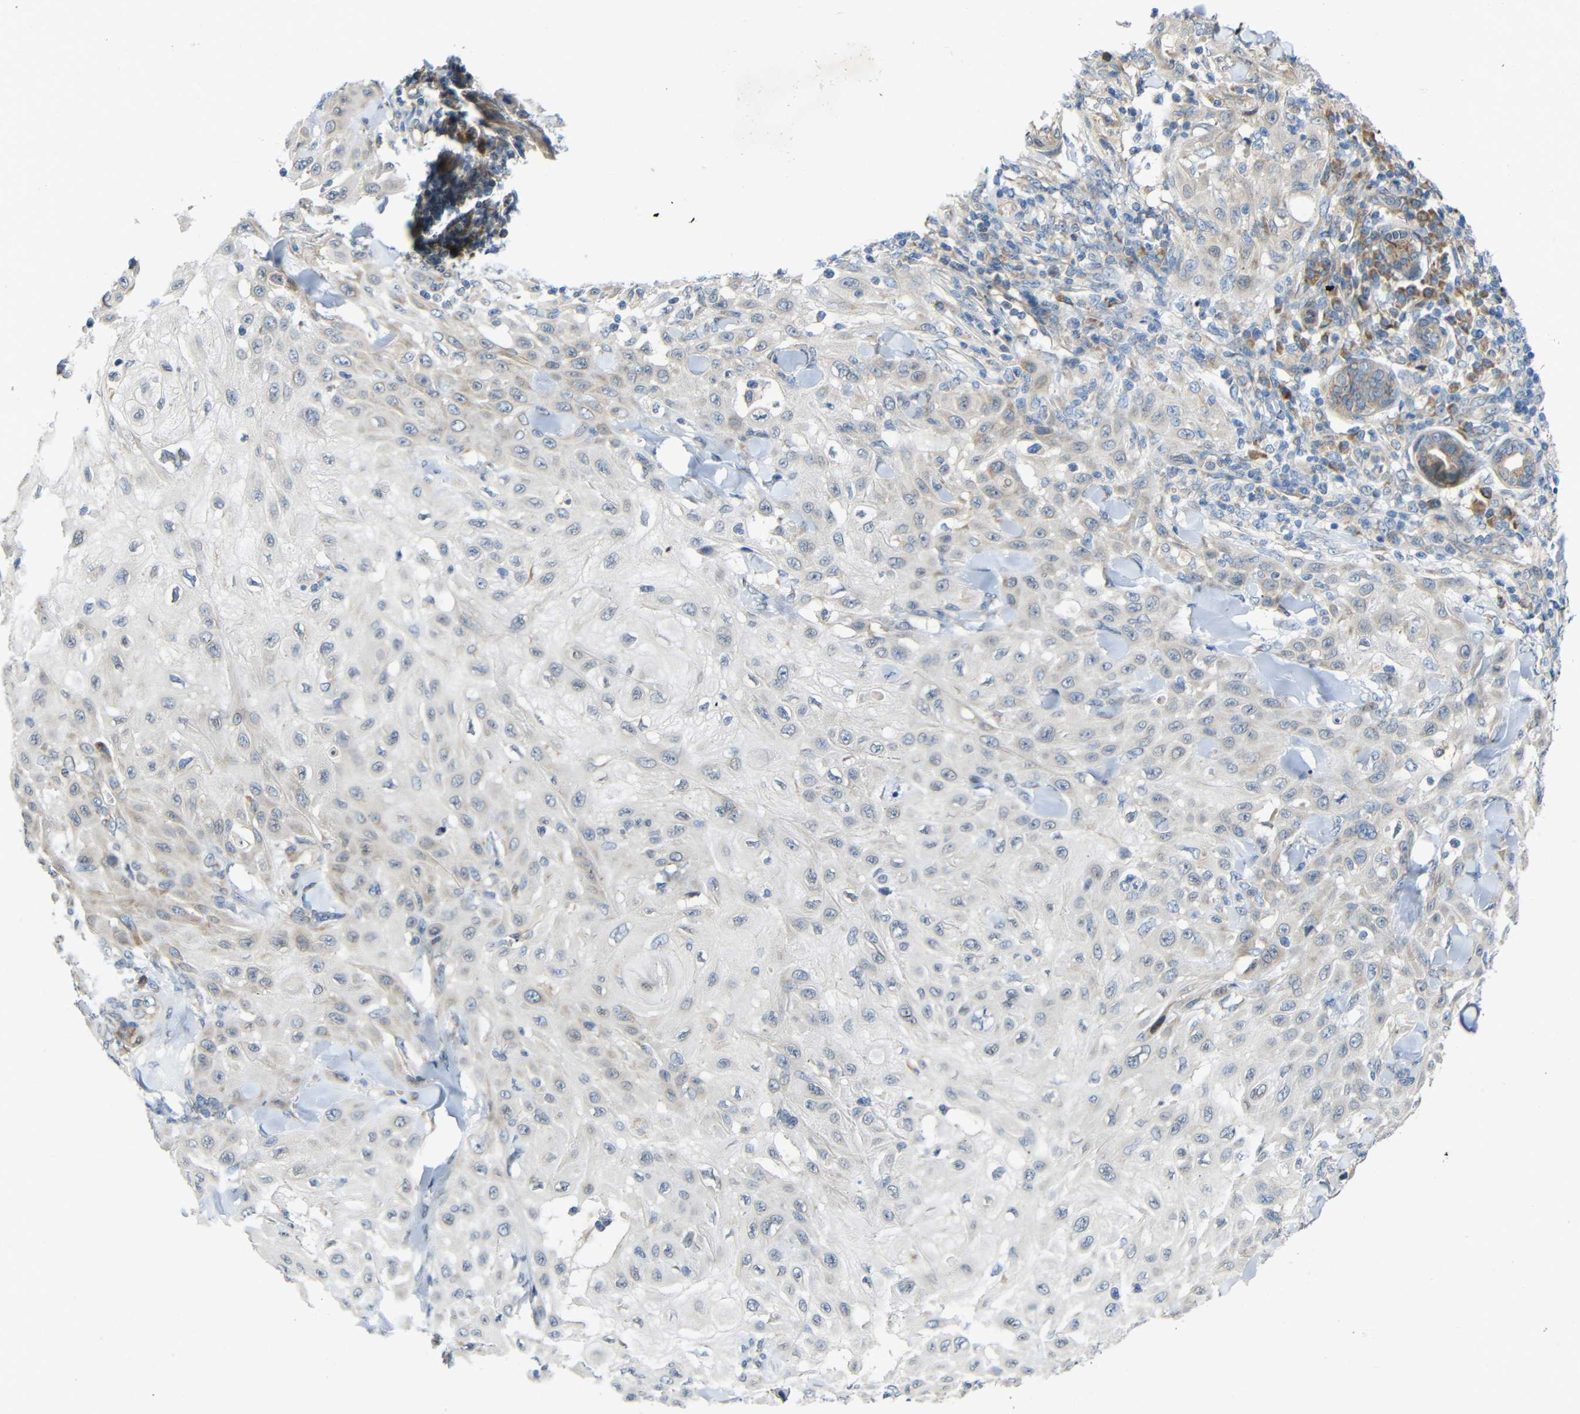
{"staining": {"intensity": "negative", "quantity": "none", "location": "none"}, "tissue": "skin cancer", "cell_type": "Tumor cells", "image_type": "cancer", "snomed": [{"axis": "morphology", "description": "Squamous cell carcinoma, NOS"}, {"axis": "topography", "description": "Skin"}], "caption": "Immunohistochemistry micrograph of neoplastic tissue: human squamous cell carcinoma (skin) stained with DAB shows no significant protein staining in tumor cells. The staining was performed using DAB (3,3'-diaminobenzidine) to visualize the protein expression in brown, while the nuclei were stained in blue with hematoxylin (Magnification: 20x).", "gene": "TMEM25", "patient": {"sex": "male", "age": 24}}